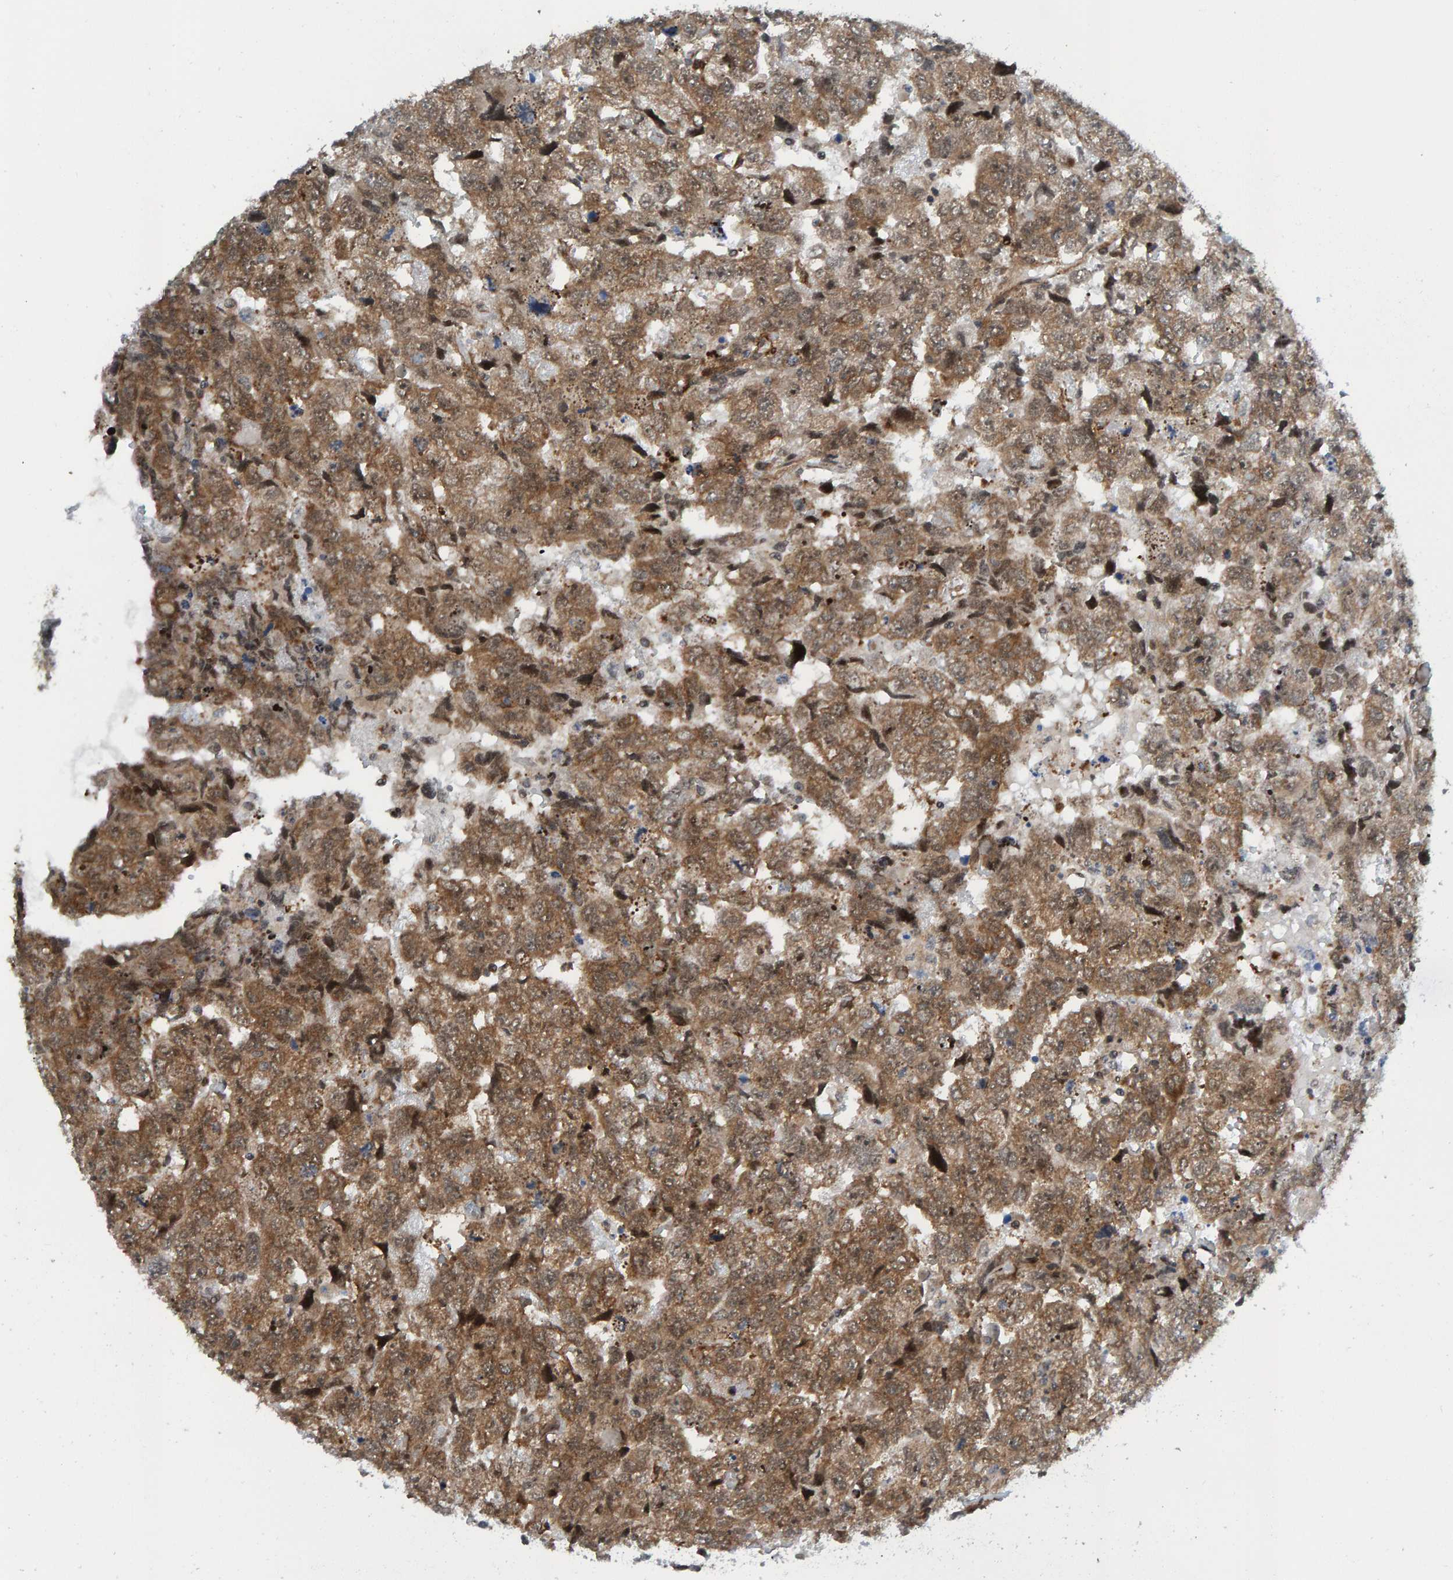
{"staining": {"intensity": "moderate", "quantity": ">75%", "location": "cytoplasmic/membranous"}, "tissue": "testis cancer", "cell_type": "Tumor cells", "image_type": "cancer", "snomed": [{"axis": "morphology", "description": "Carcinoma, Embryonal, NOS"}, {"axis": "topography", "description": "Testis"}], "caption": "IHC histopathology image of human embryonal carcinoma (testis) stained for a protein (brown), which demonstrates medium levels of moderate cytoplasmic/membranous staining in about >75% of tumor cells.", "gene": "ZNF366", "patient": {"sex": "male", "age": 36}}